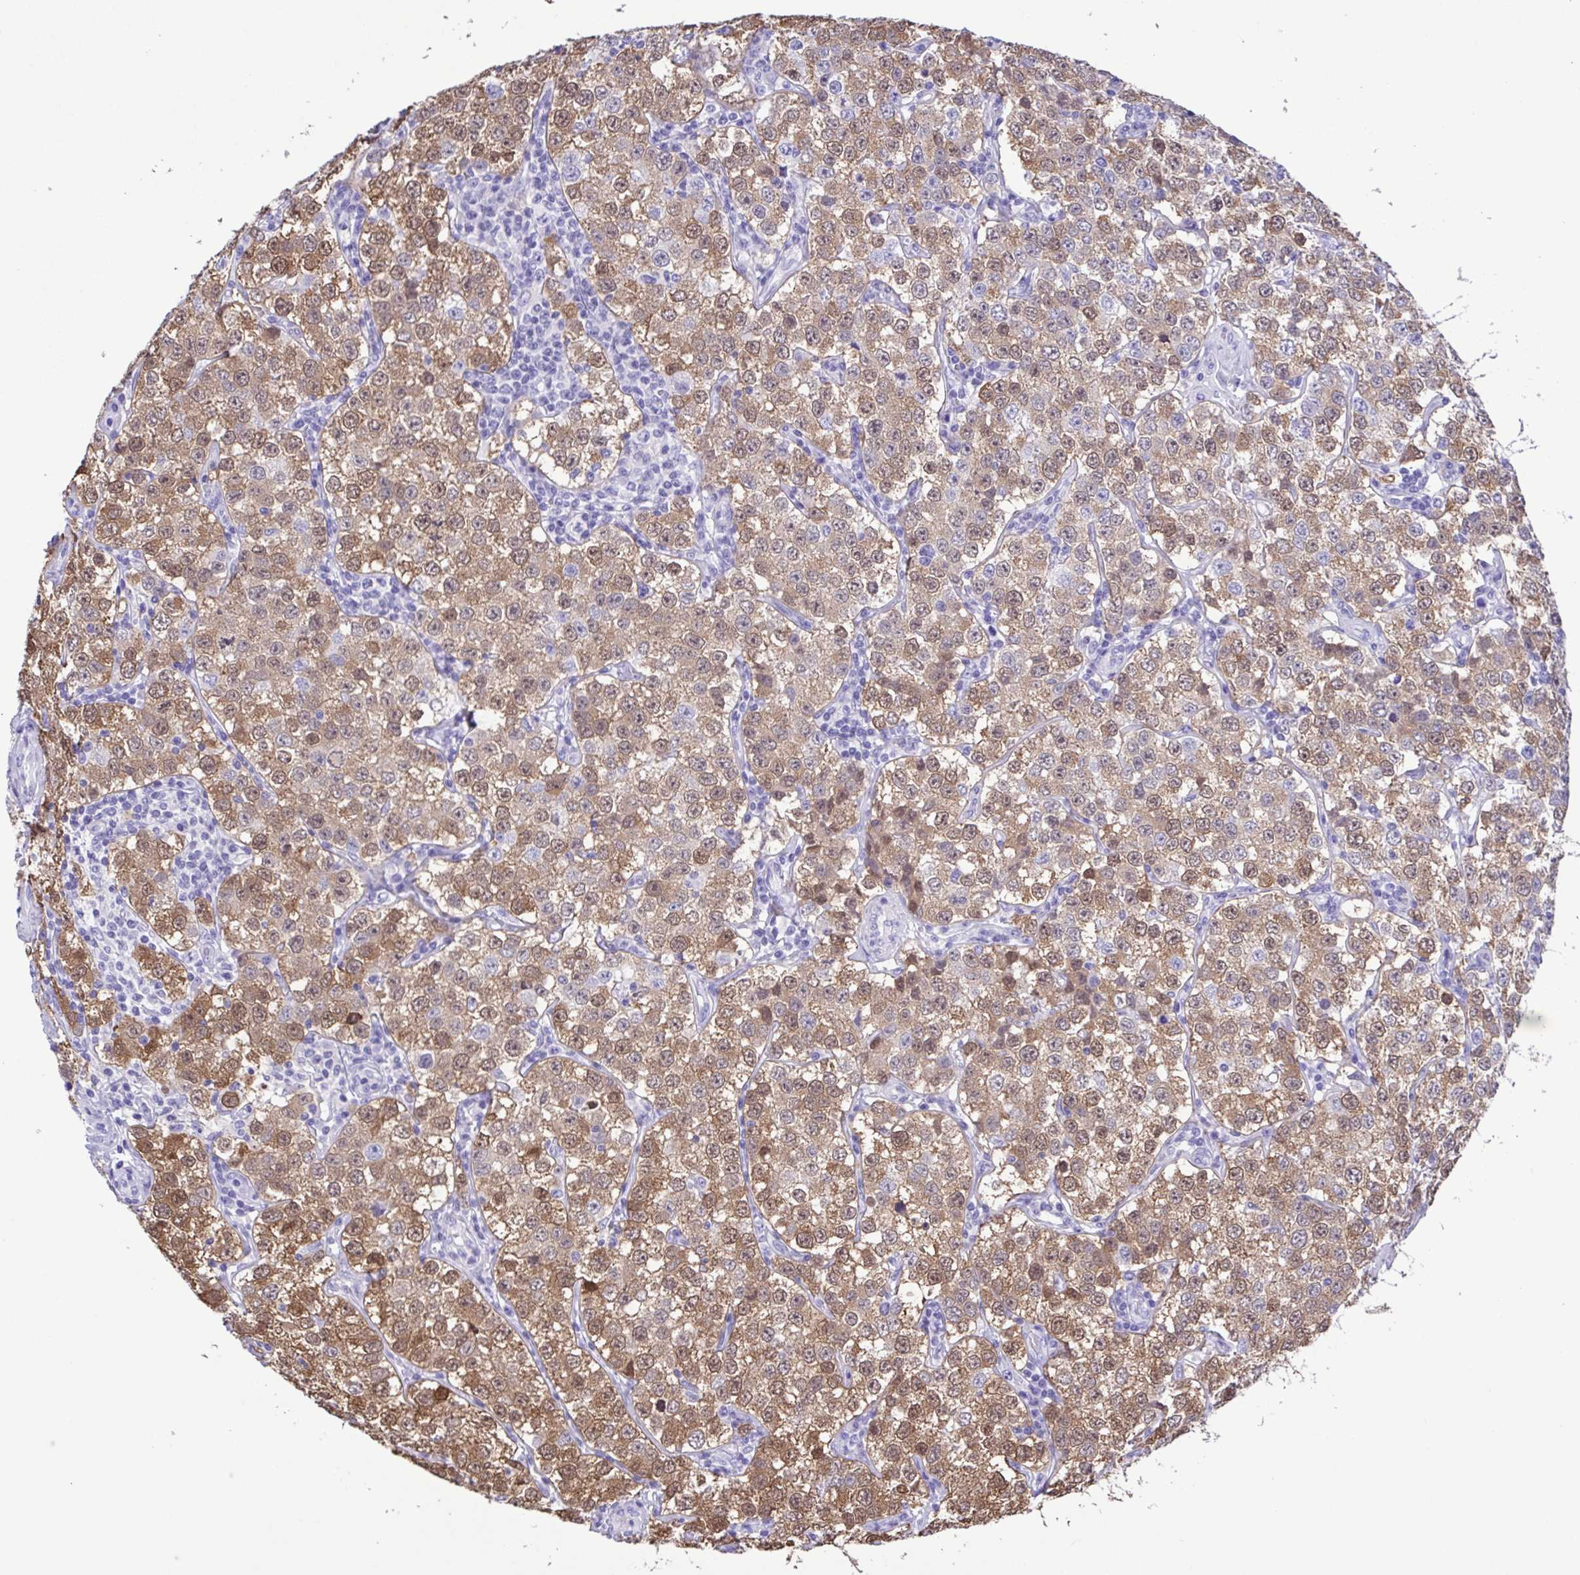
{"staining": {"intensity": "moderate", "quantity": ">75%", "location": "cytoplasmic/membranous,nuclear"}, "tissue": "testis cancer", "cell_type": "Tumor cells", "image_type": "cancer", "snomed": [{"axis": "morphology", "description": "Seminoma, NOS"}, {"axis": "topography", "description": "Testis"}], "caption": "Protein staining of testis seminoma tissue exhibits moderate cytoplasmic/membranous and nuclear staining in approximately >75% of tumor cells.", "gene": "TSPY2", "patient": {"sex": "male", "age": 34}}